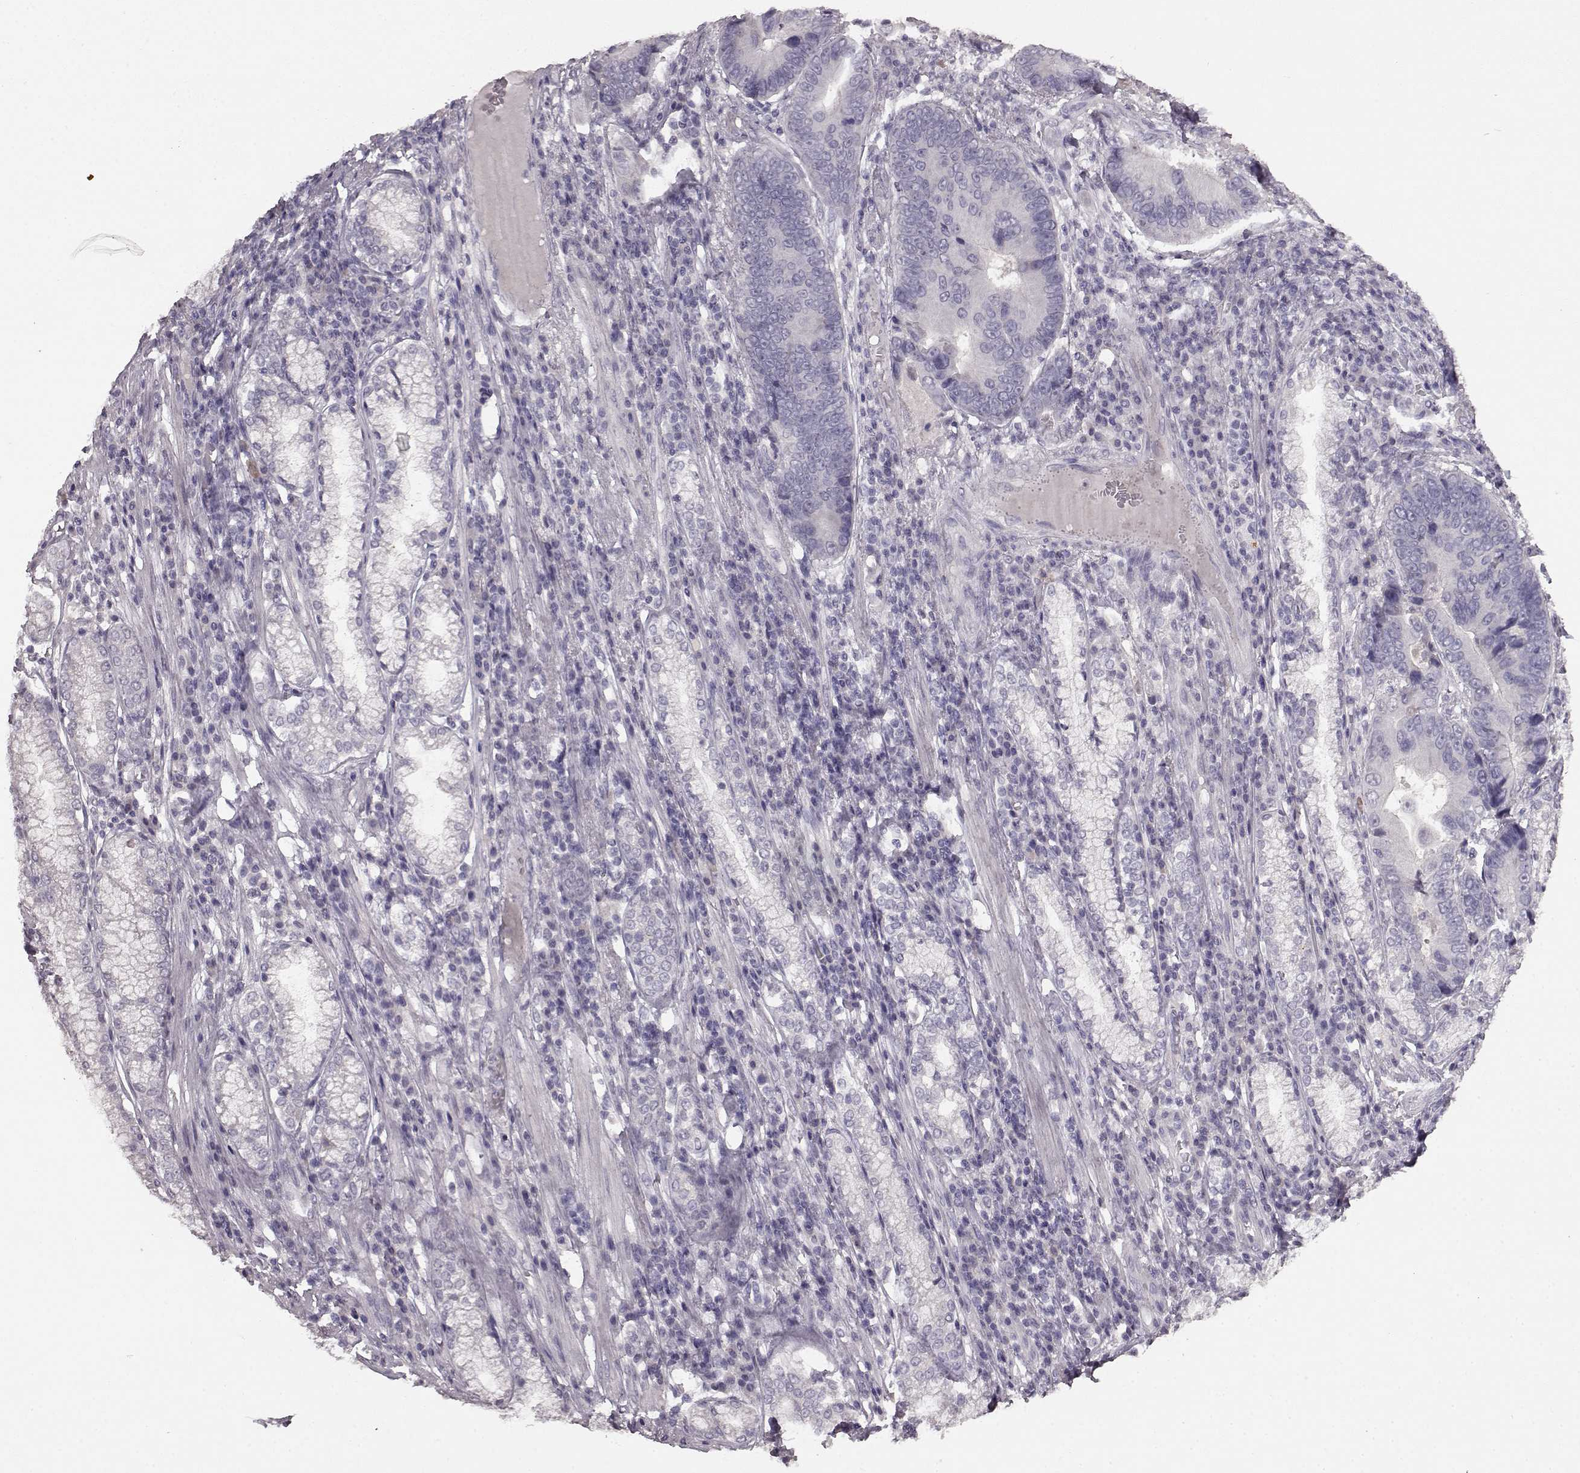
{"staining": {"intensity": "negative", "quantity": "none", "location": "none"}, "tissue": "stomach cancer", "cell_type": "Tumor cells", "image_type": "cancer", "snomed": [{"axis": "morphology", "description": "Adenocarcinoma, NOS"}, {"axis": "topography", "description": "Stomach"}], "caption": "DAB (3,3'-diaminobenzidine) immunohistochemical staining of human stomach adenocarcinoma shows no significant positivity in tumor cells.", "gene": "LHB", "patient": {"sex": "male", "age": 84}}